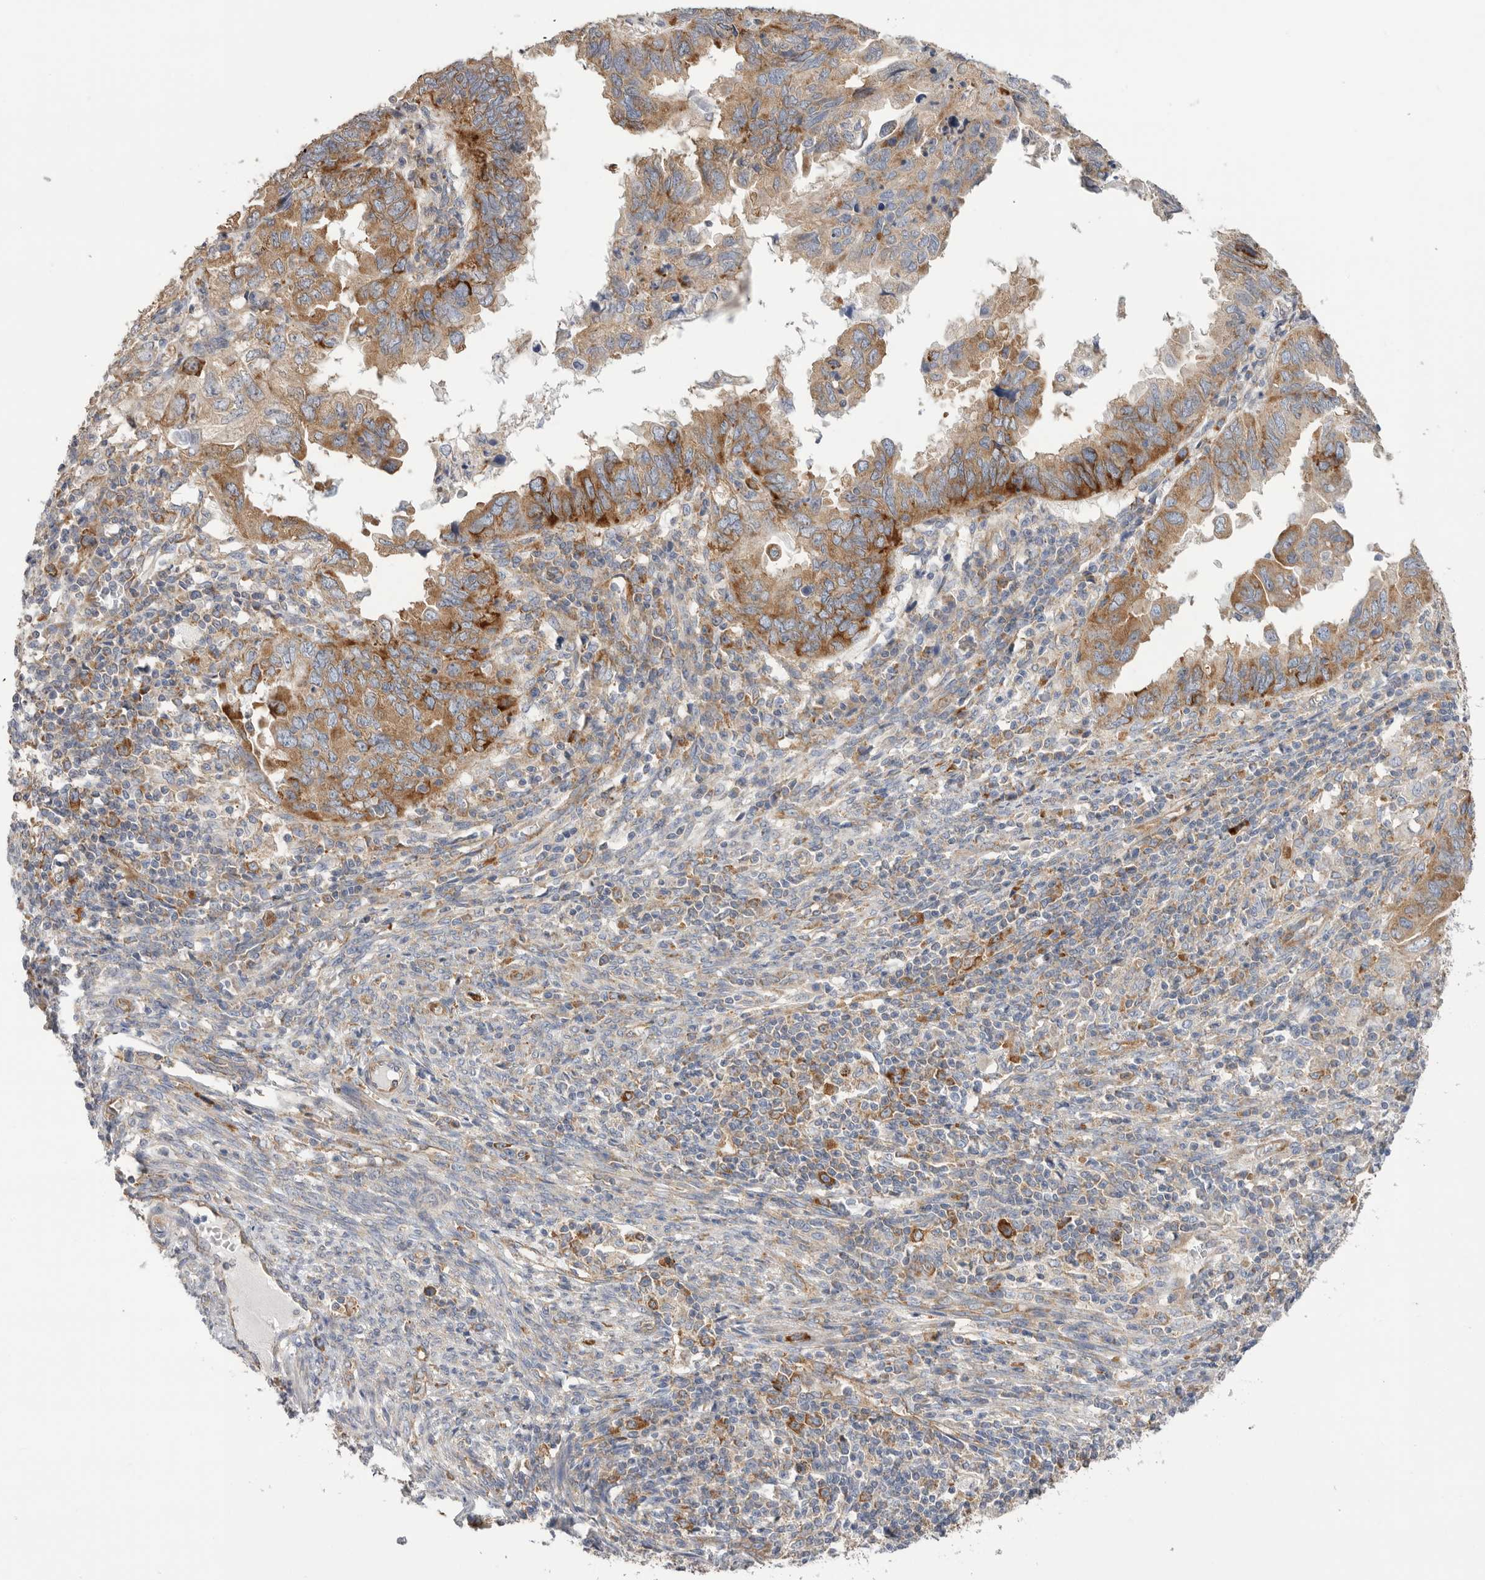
{"staining": {"intensity": "moderate", "quantity": ">75%", "location": "cytoplasmic/membranous"}, "tissue": "endometrial cancer", "cell_type": "Tumor cells", "image_type": "cancer", "snomed": [{"axis": "morphology", "description": "Adenocarcinoma, NOS"}, {"axis": "topography", "description": "Uterus"}], "caption": "Brown immunohistochemical staining in endometrial cancer exhibits moderate cytoplasmic/membranous positivity in about >75% of tumor cells.", "gene": "SERBP1", "patient": {"sex": "female", "age": 77}}